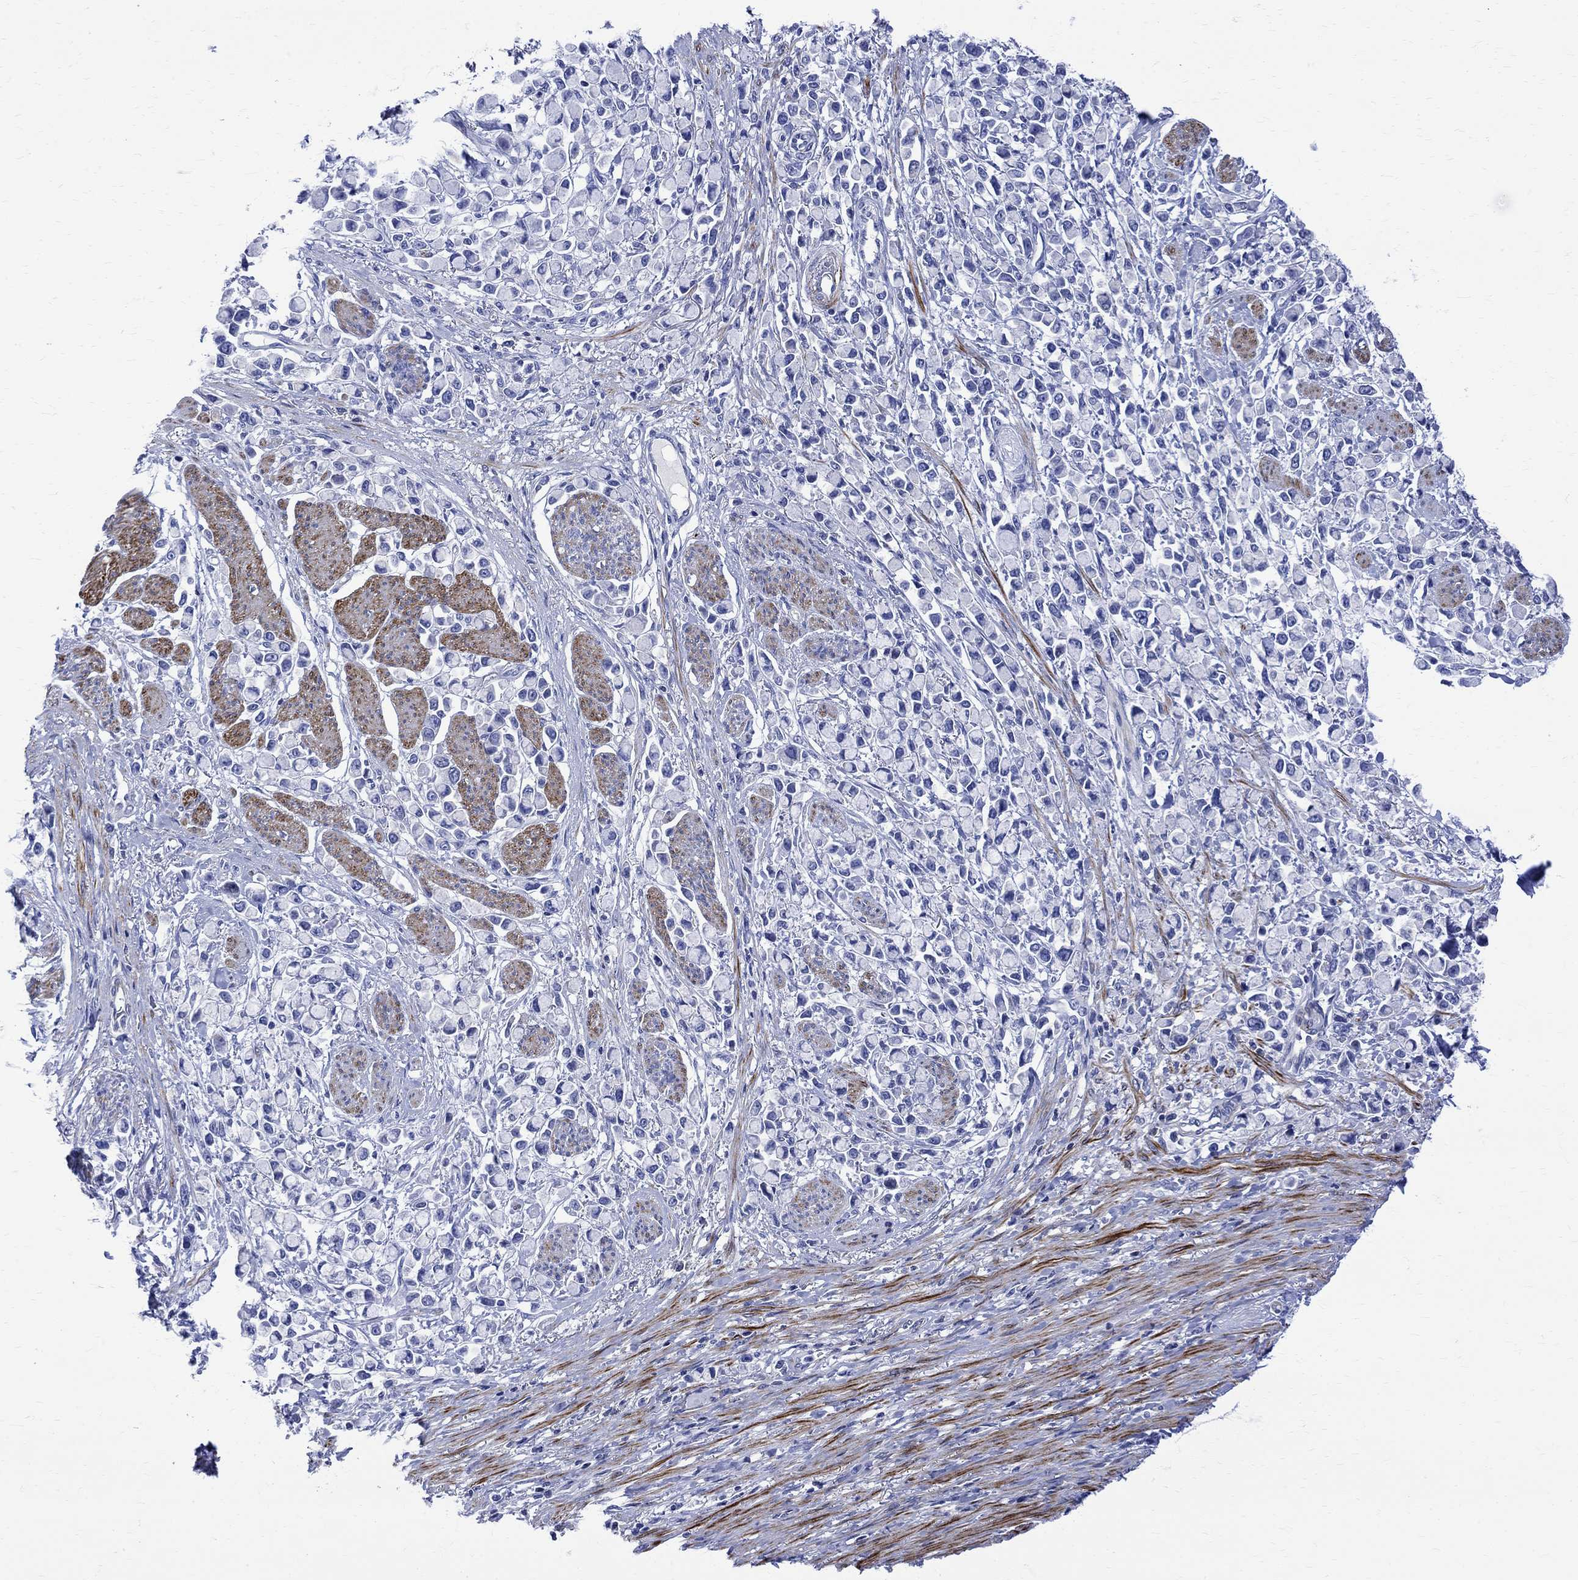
{"staining": {"intensity": "negative", "quantity": "none", "location": "none"}, "tissue": "stomach cancer", "cell_type": "Tumor cells", "image_type": "cancer", "snomed": [{"axis": "morphology", "description": "Adenocarcinoma, NOS"}, {"axis": "topography", "description": "Stomach"}], "caption": "Protein analysis of stomach adenocarcinoma shows no significant expression in tumor cells. Nuclei are stained in blue.", "gene": "PARVB", "patient": {"sex": "female", "age": 81}}